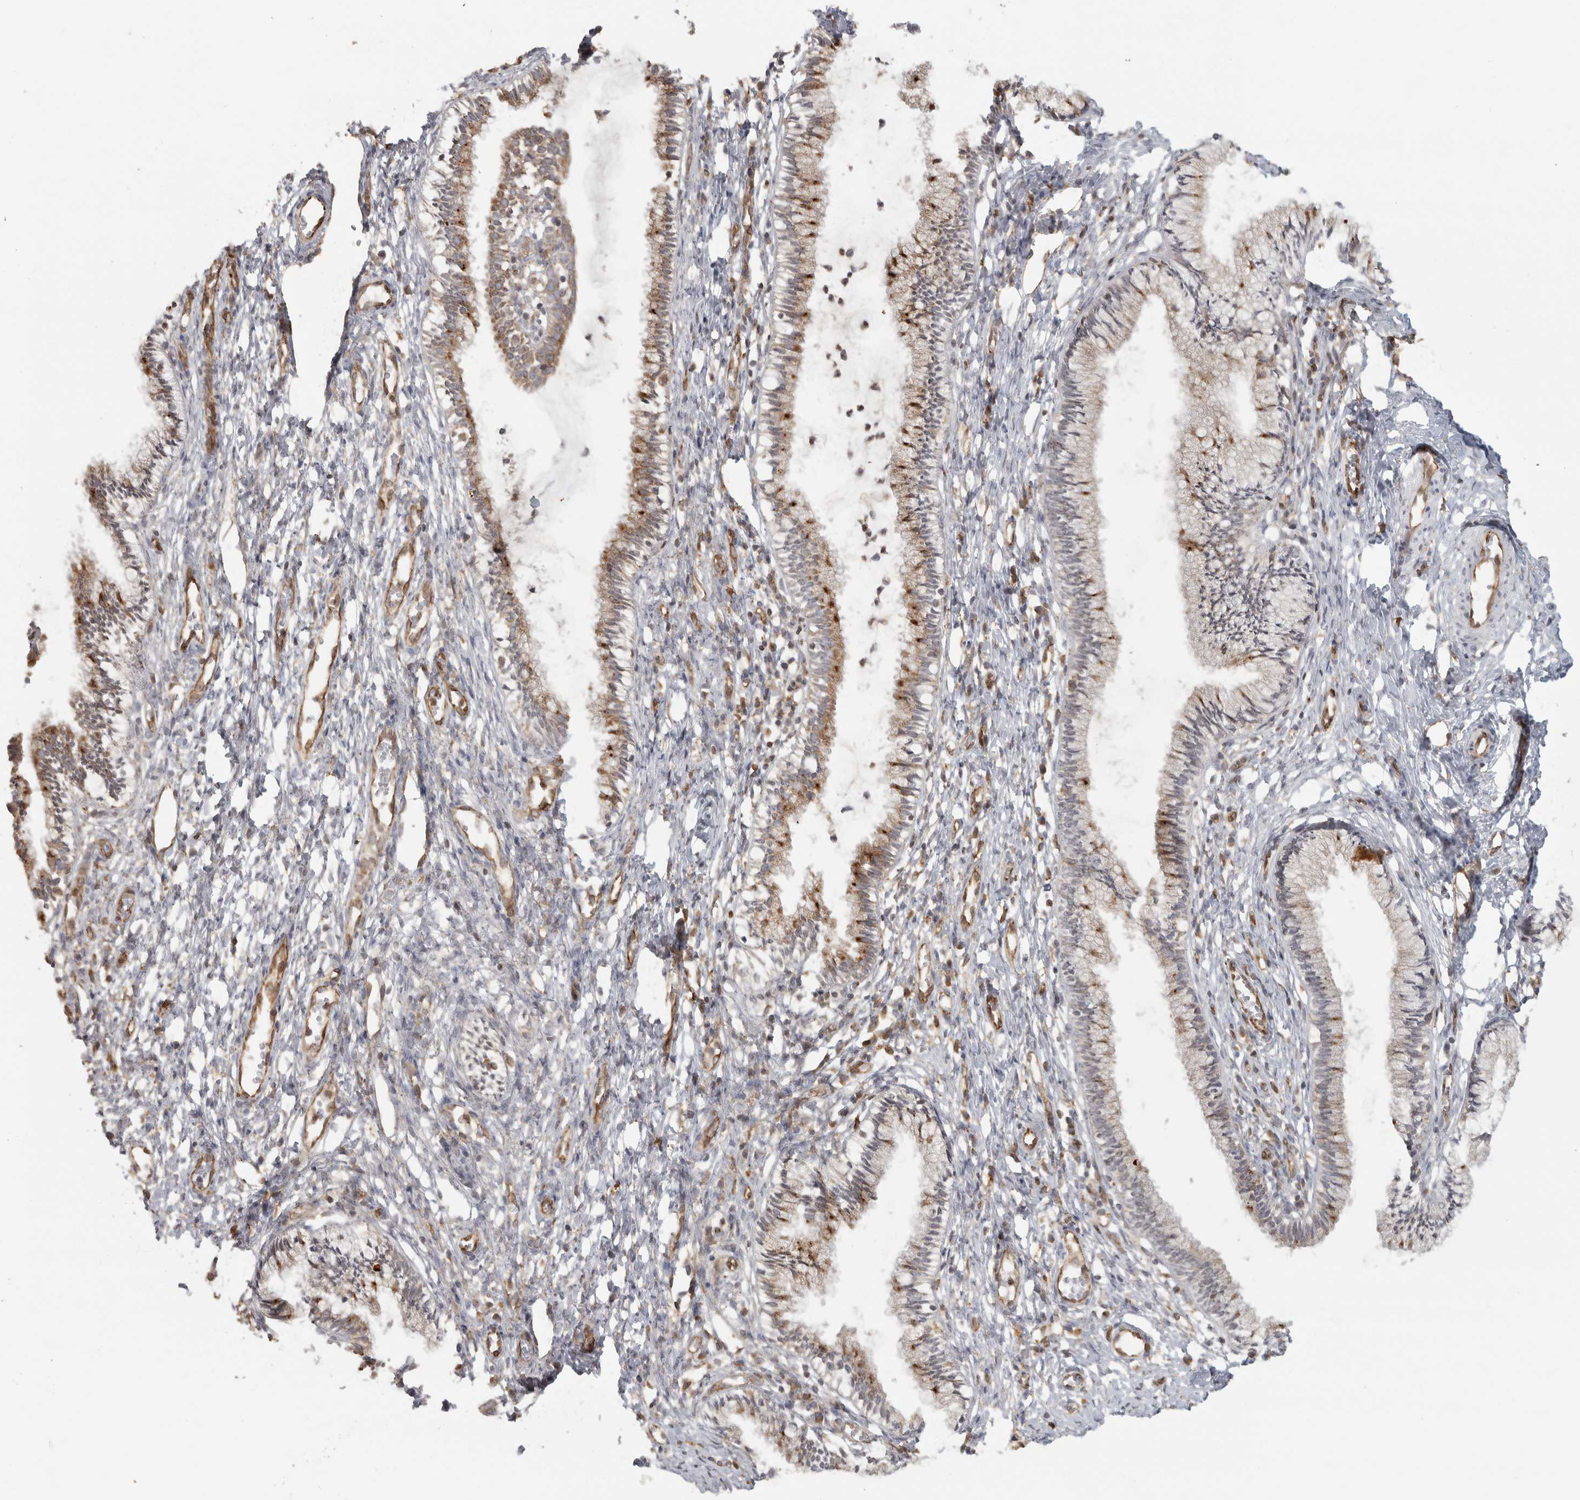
{"staining": {"intensity": "moderate", "quantity": "25%-75%", "location": "cytoplasmic/membranous"}, "tissue": "cervix", "cell_type": "Glandular cells", "image_type": "normal", "snomed": [{"axis": "morphology", "description": "Normal tissue, NOS"}, {"axis": "topography", "description": "Cervix"}], "caption": "Immunohistochemistry (IHC) micrograph of normal cervix: cervix stained using immunohistochemistry (IHC) demonstrates medium levels of moderate protein expression localized specifically in the cytoplasmic/membranous of glandular cells, appearing as a cytoplasmic/membranous brown color.", "gene": "HLA", "patient": {"sex": "female", "age": 27}}